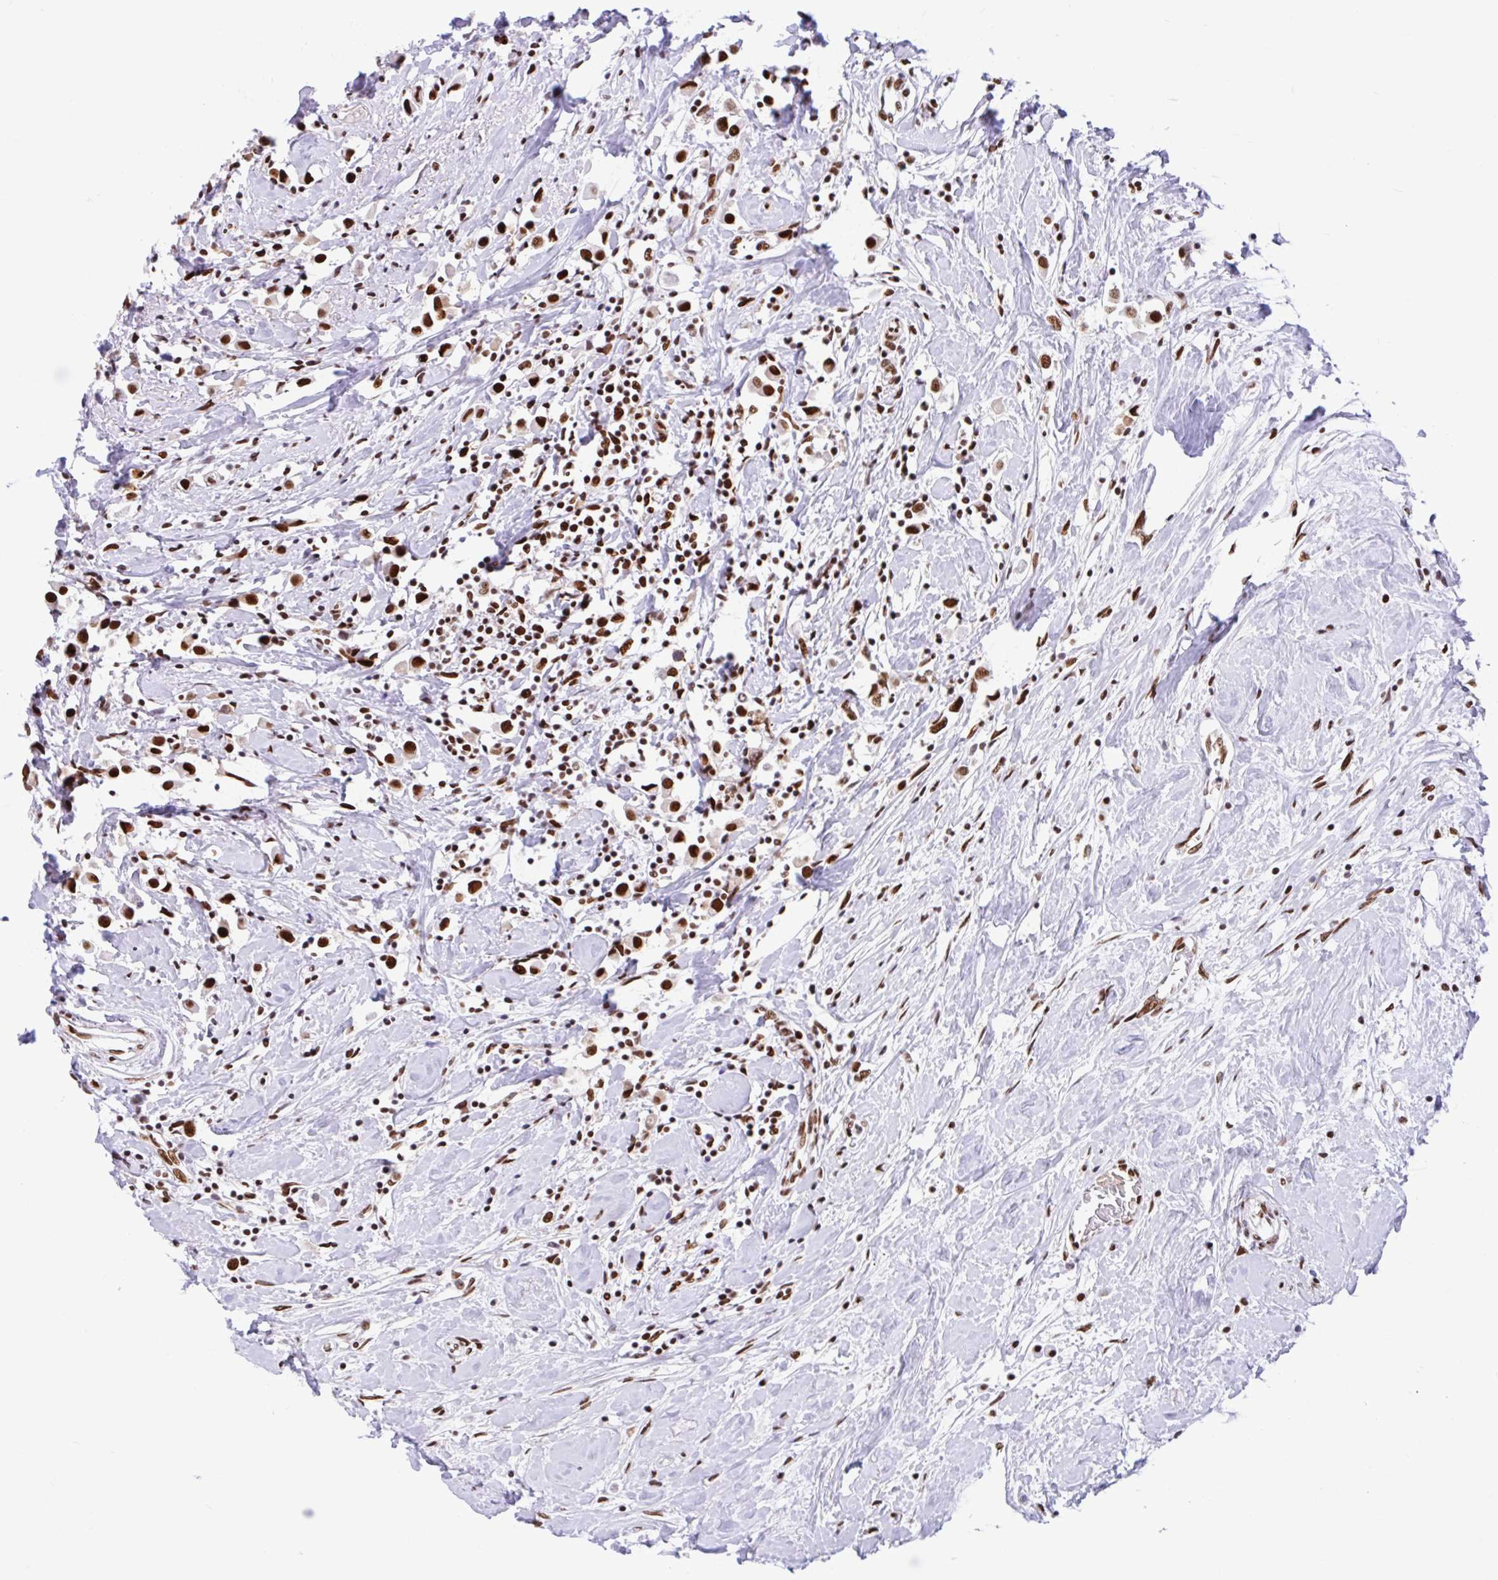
{"staining": {"intensity": "strong", "quantity": ">75%", "location": "nuclear"}, "tissue": "breast cancer", "cell_type": "Tumor cells", "image_type": "cancer", "snomed": [{"axis": "morphology", "description": "Duct carcinoma"}, {"axis": "topography", "description": "Breast"}], "caption": "Immunohistochemistry (IHC) micrograph of human breast cancer (intraductal carcinoma) stained for a protein (brown), which exhibits high levels of strong nuclear staining in approximately >75% of tumor cells.", "gene": "KHDRBS1", "patient": {"sex": "female", "age": 61}}